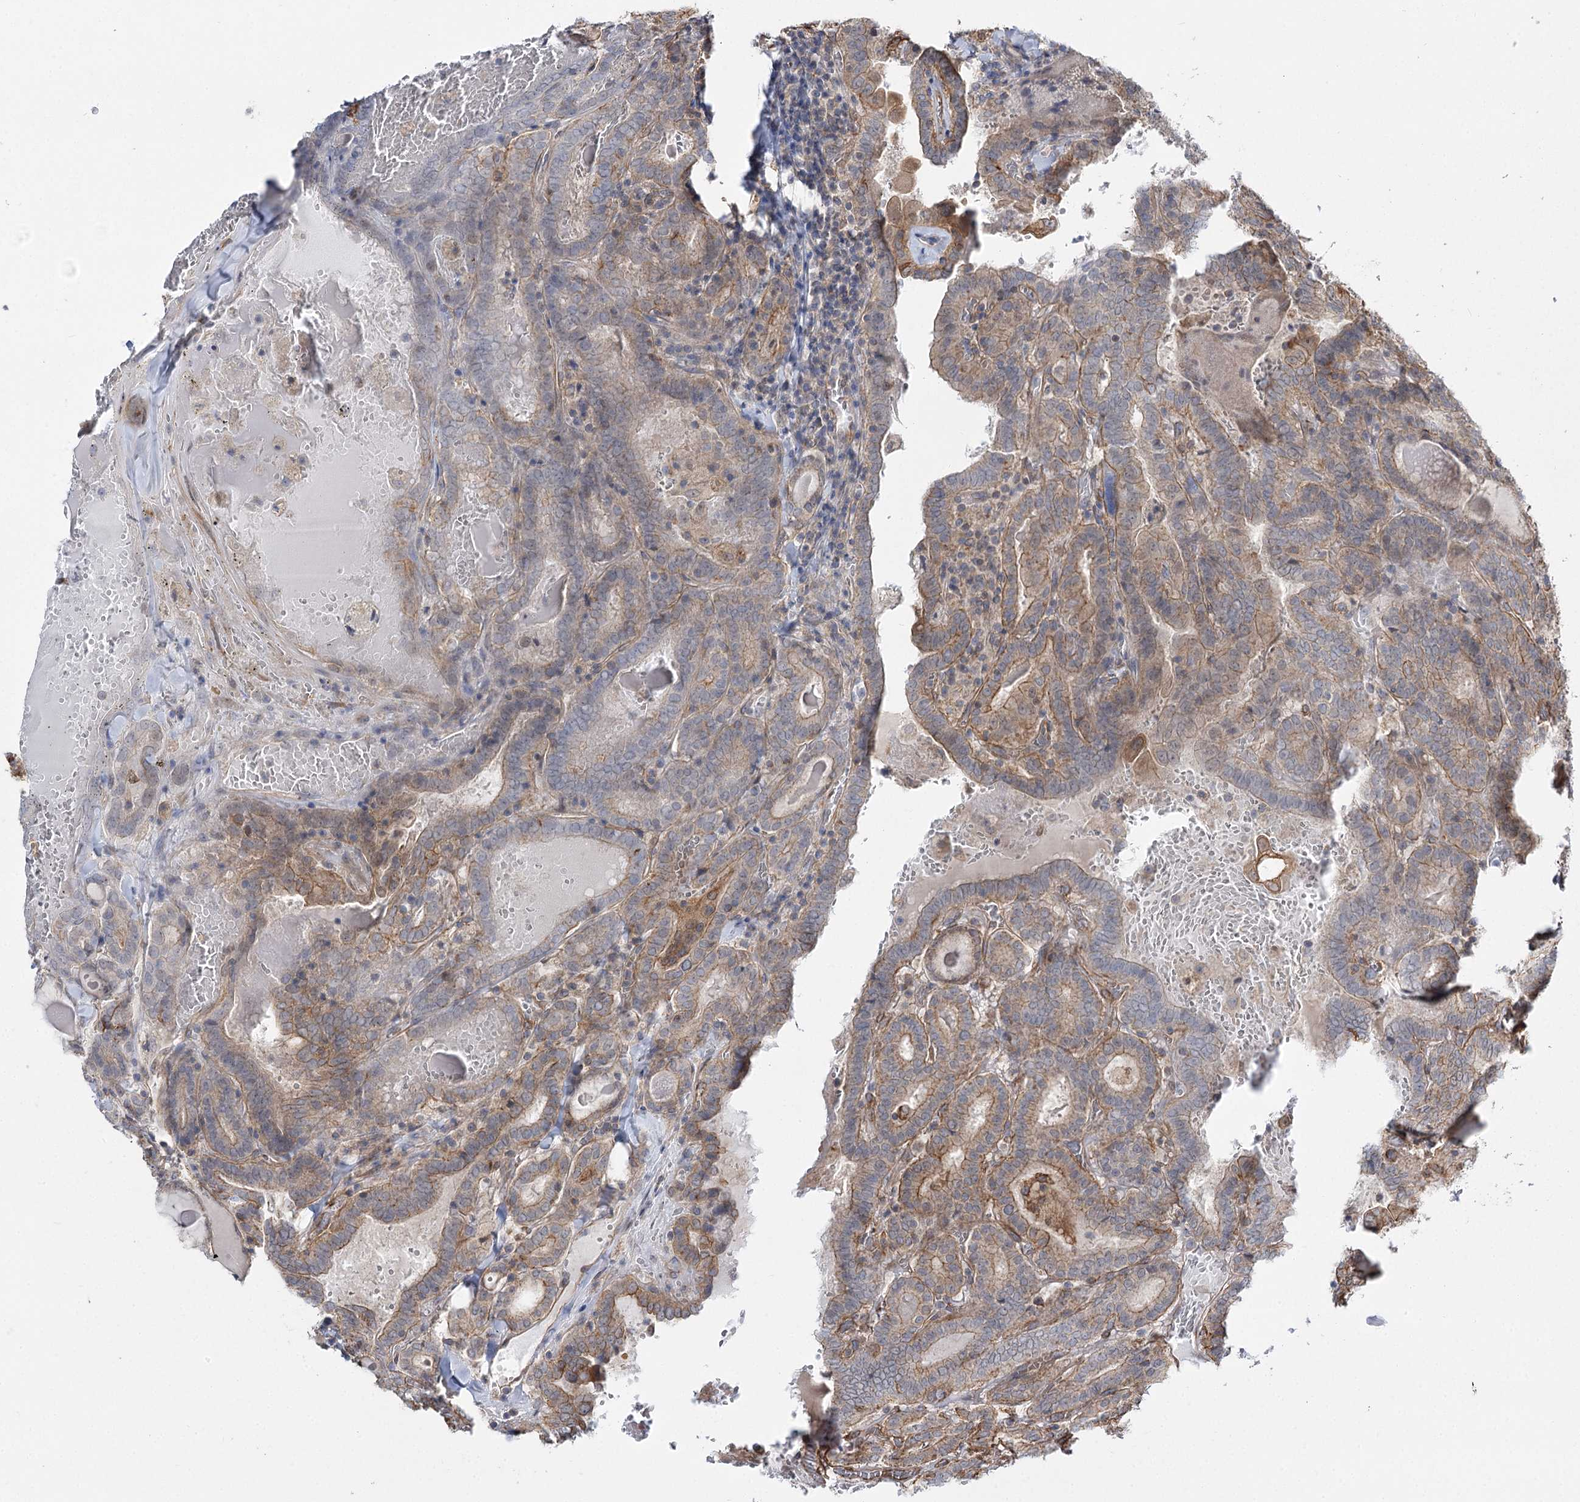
{"staining": {"intensity": "moderate", "quantity": "25%-75%", "location": "cytoplasmic/membranous"}, "tissue": "thyroid cancer", "cell_type": "Tumor cells", "image_type": "cancer", "snomed": [{"axis": "morphology", "description": "Papillary adenocarcinoma, NOS"}, {"axis": "topography", "description": "Thyroid gland"}], "caption": "Human thyroid cancer (papillary adenocarcinoma) stained with a protein marker displays moderate staining in tumor cells.", "gene": "SH3BP5L", "patient": {"sex": "female", "age": 72}}